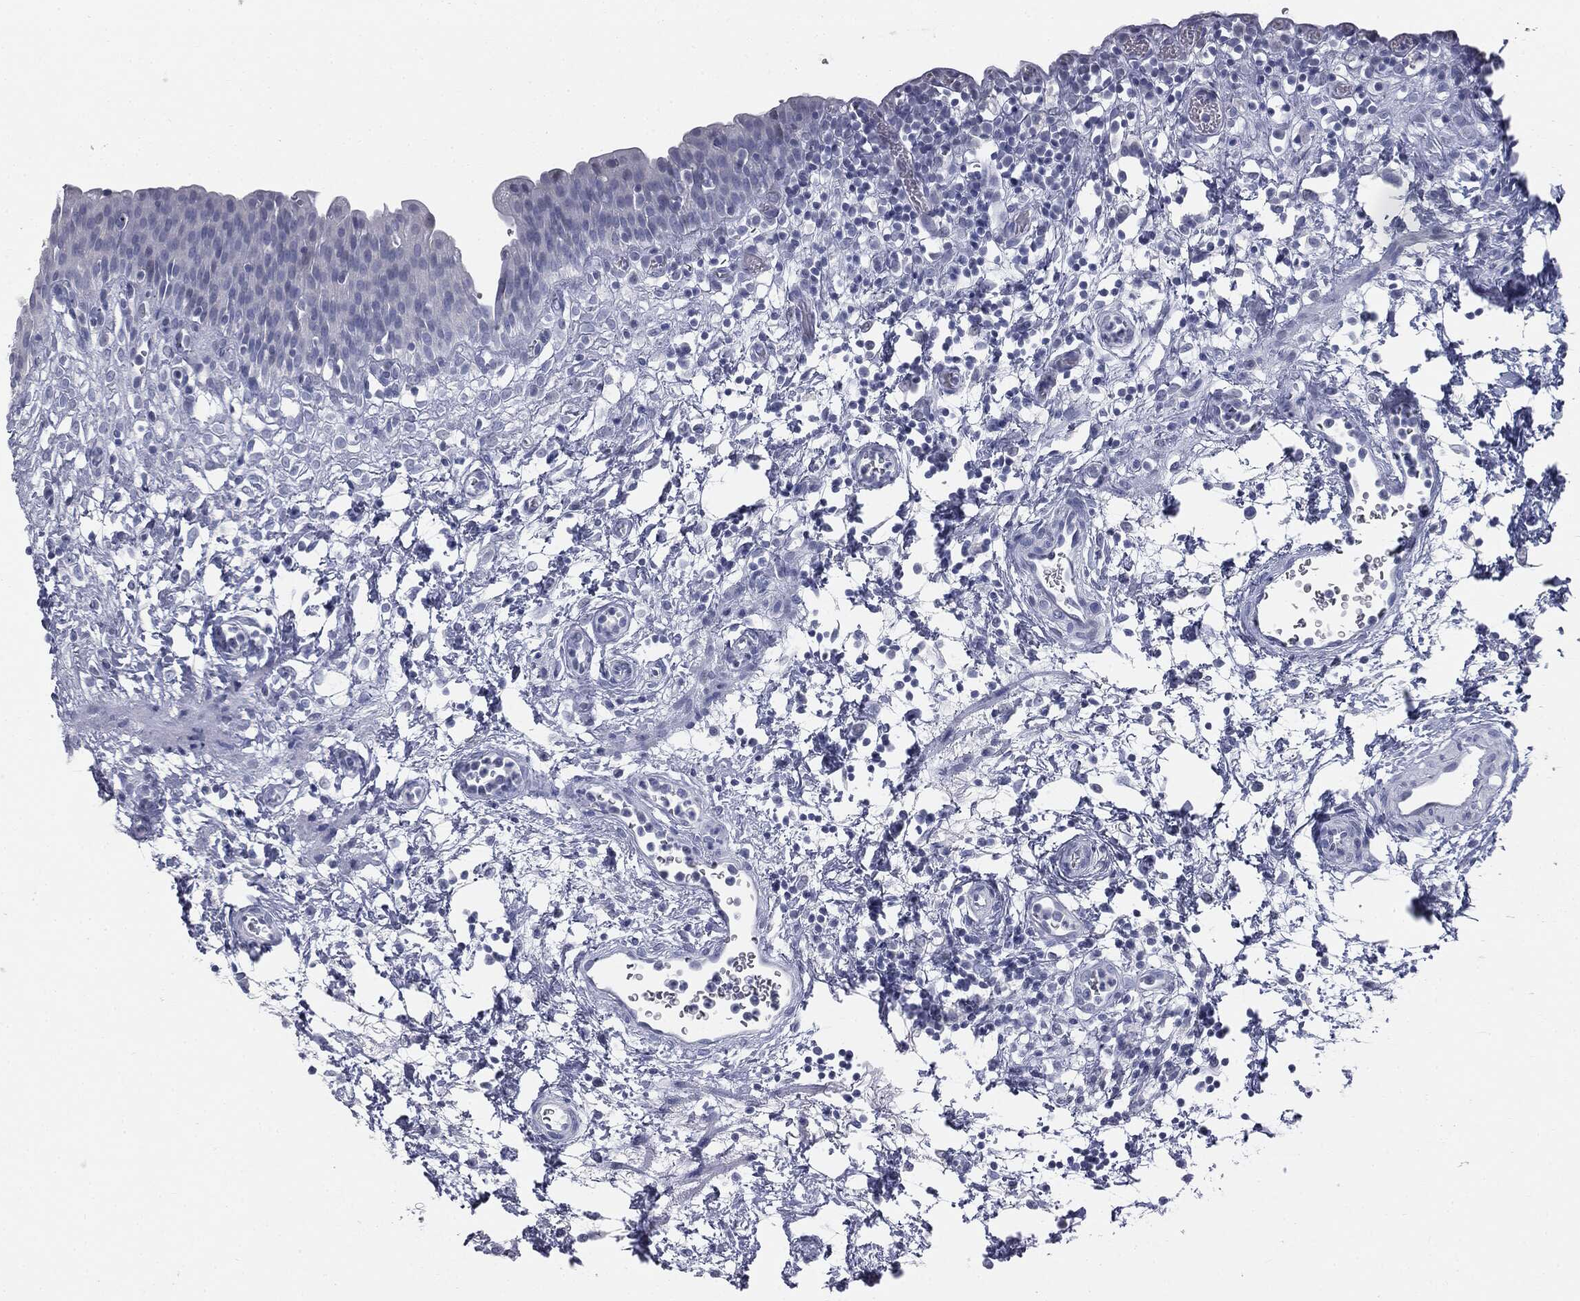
{"staining": {"intensity": "negative", "quantity": "none", "location": "none"}, "tissue": "urinary bladder", "cell_type": "Urothelial cells", "image_type": "normal", "snomed": [{"axis": "morphology", "description": "Normal tissue, NOS"}, {"axis": "topography", "description": "Urinary bladder"}], "caption": "High power microscopy image of an immunohistochemistry (IHC) image of benign urinary bladder, revealing no significant positivity in urothelial cells.", "gene": "TPO", "patient": {"sex": "male", "age": 37}}